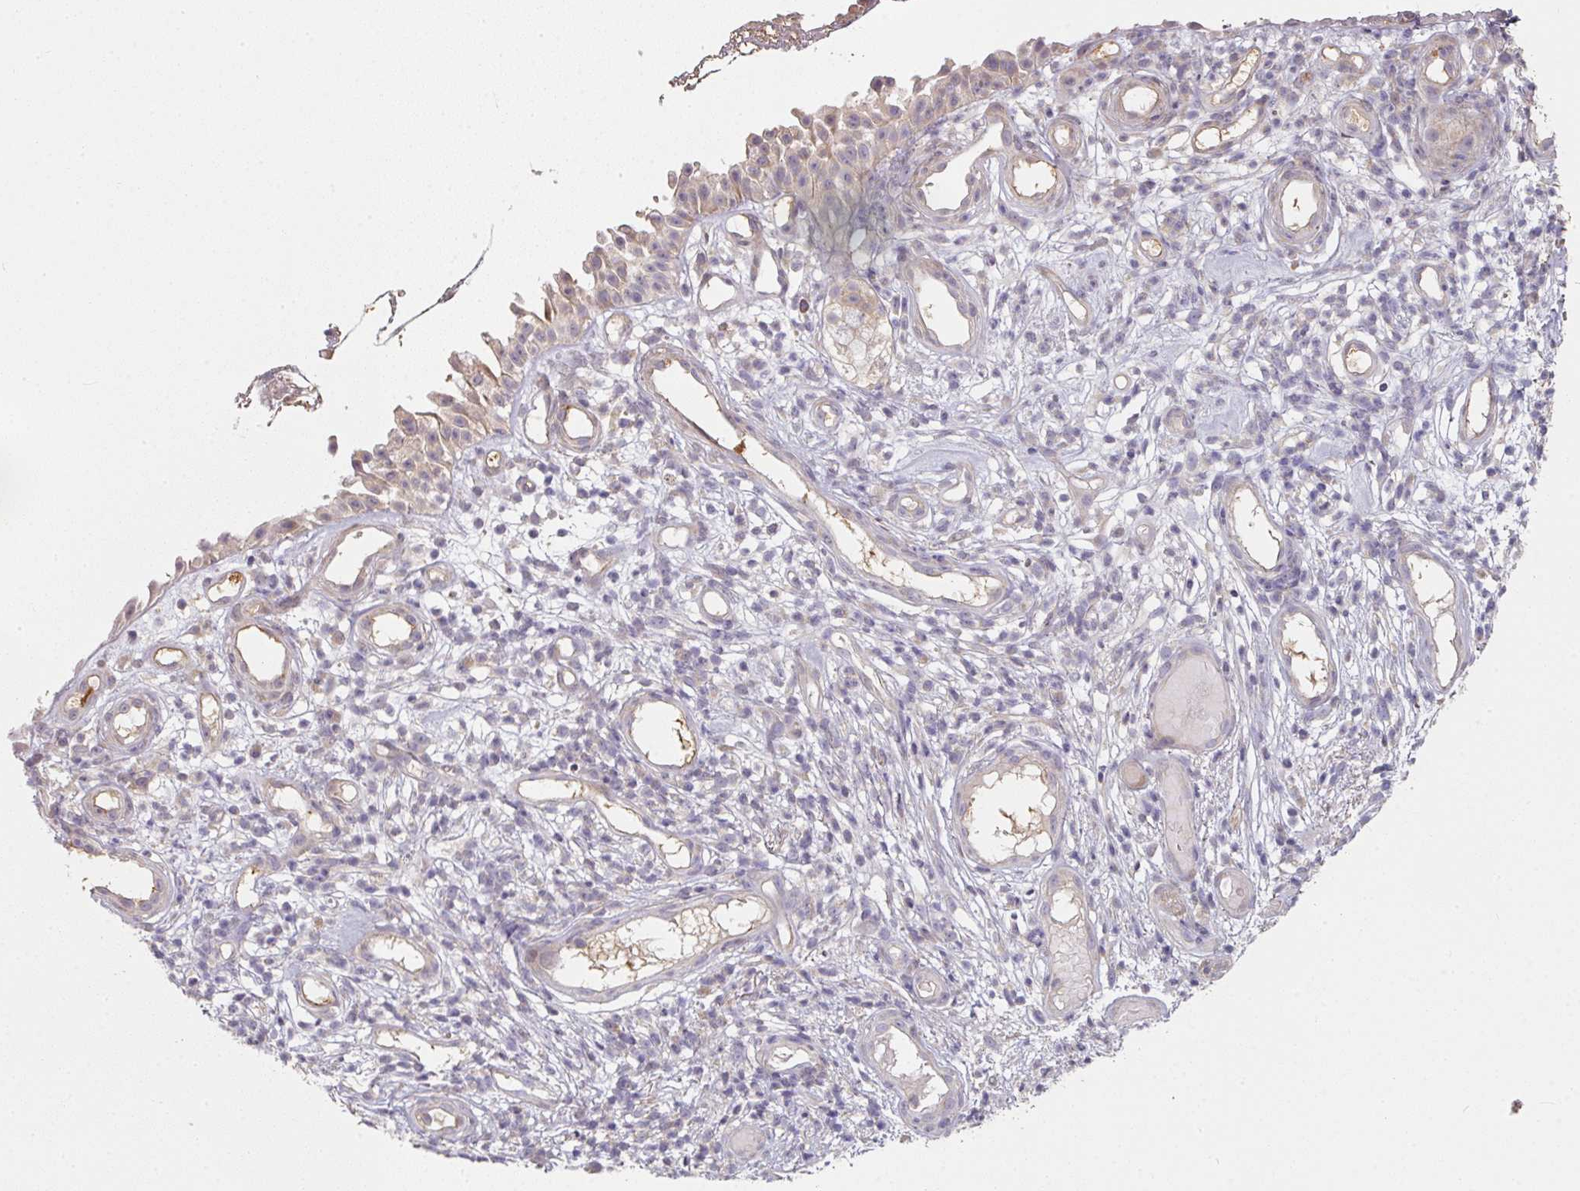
{"staining": {"intensity": "weak", "quantity": "<25%", "location": "cytoplasmic/membranous"}, "tissue": "nasopharynx", "cell_type": "Respiratory epithelial cells", "image_type": "normal", "snomed": [{"axis": "morphology", "description": "Normal tissue, NOS"}, {"axis": "morphology", "description": "Inflammation, NOS"}, {"axis": "topography", "description": "Nasopharynx"}], "caption": "The photomicrograph reveals no significant positivity in respiratory epithelial cells of nasopharynx.", "gene": "MAP2K2", "patient": {"sex": "male", "age": 54}}